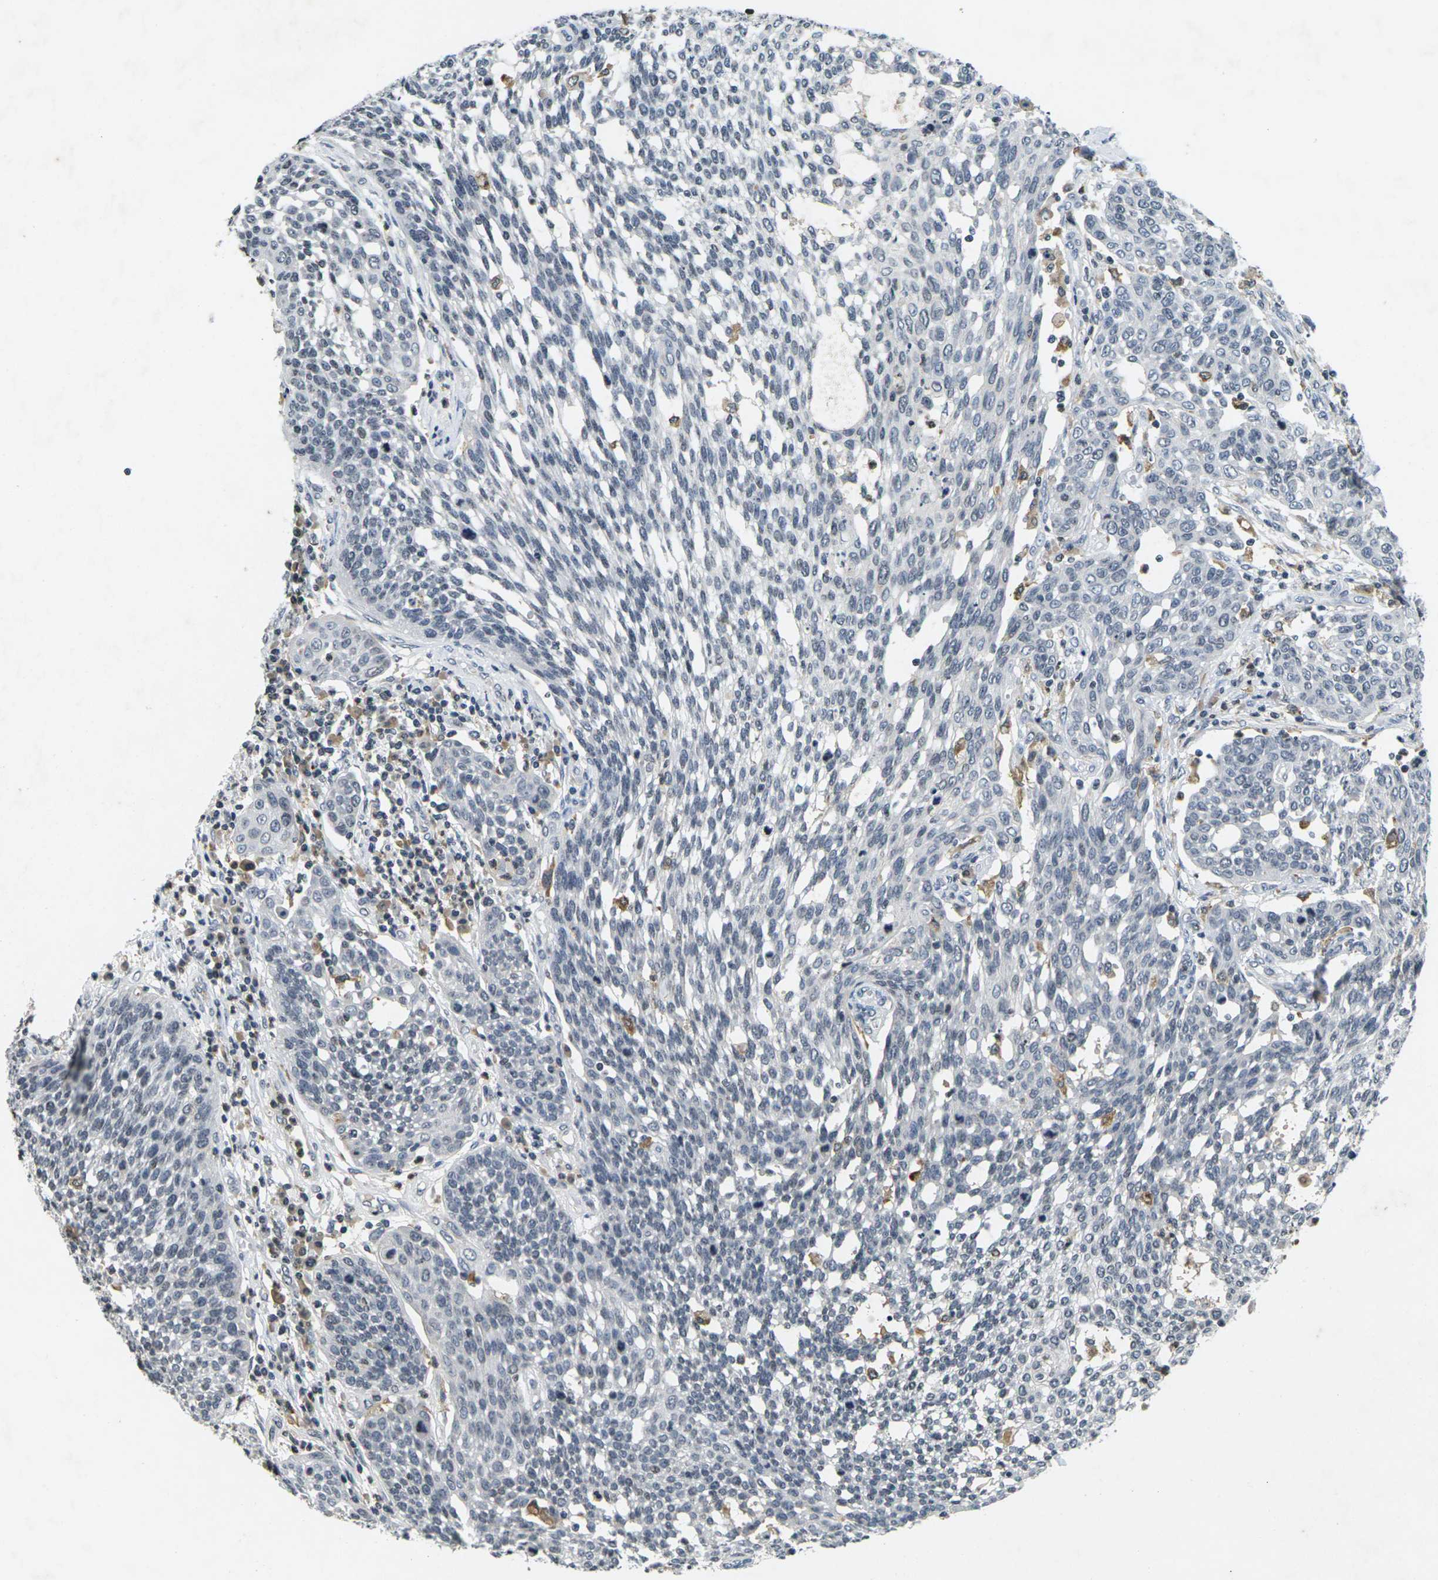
{"staining": {"intensity": "negative", "quantity": "none", "location": "none"}, "tissue": "cervical cancer", "cell_type": "Tumor cells", "image_type": "cancer", "snomed": [{"axis": "morphology", "description": "Squamous cell carcinoma, NOS"}, {"axis": "topography", "description": "Cervix"}], "caption": "Immunohistochemical staining of squamous cell carcinoma (cervical) reveals no significant positivity in tumor cells.", "gene": "C1QC", "patient": {"sex": "female", "age": 34}}